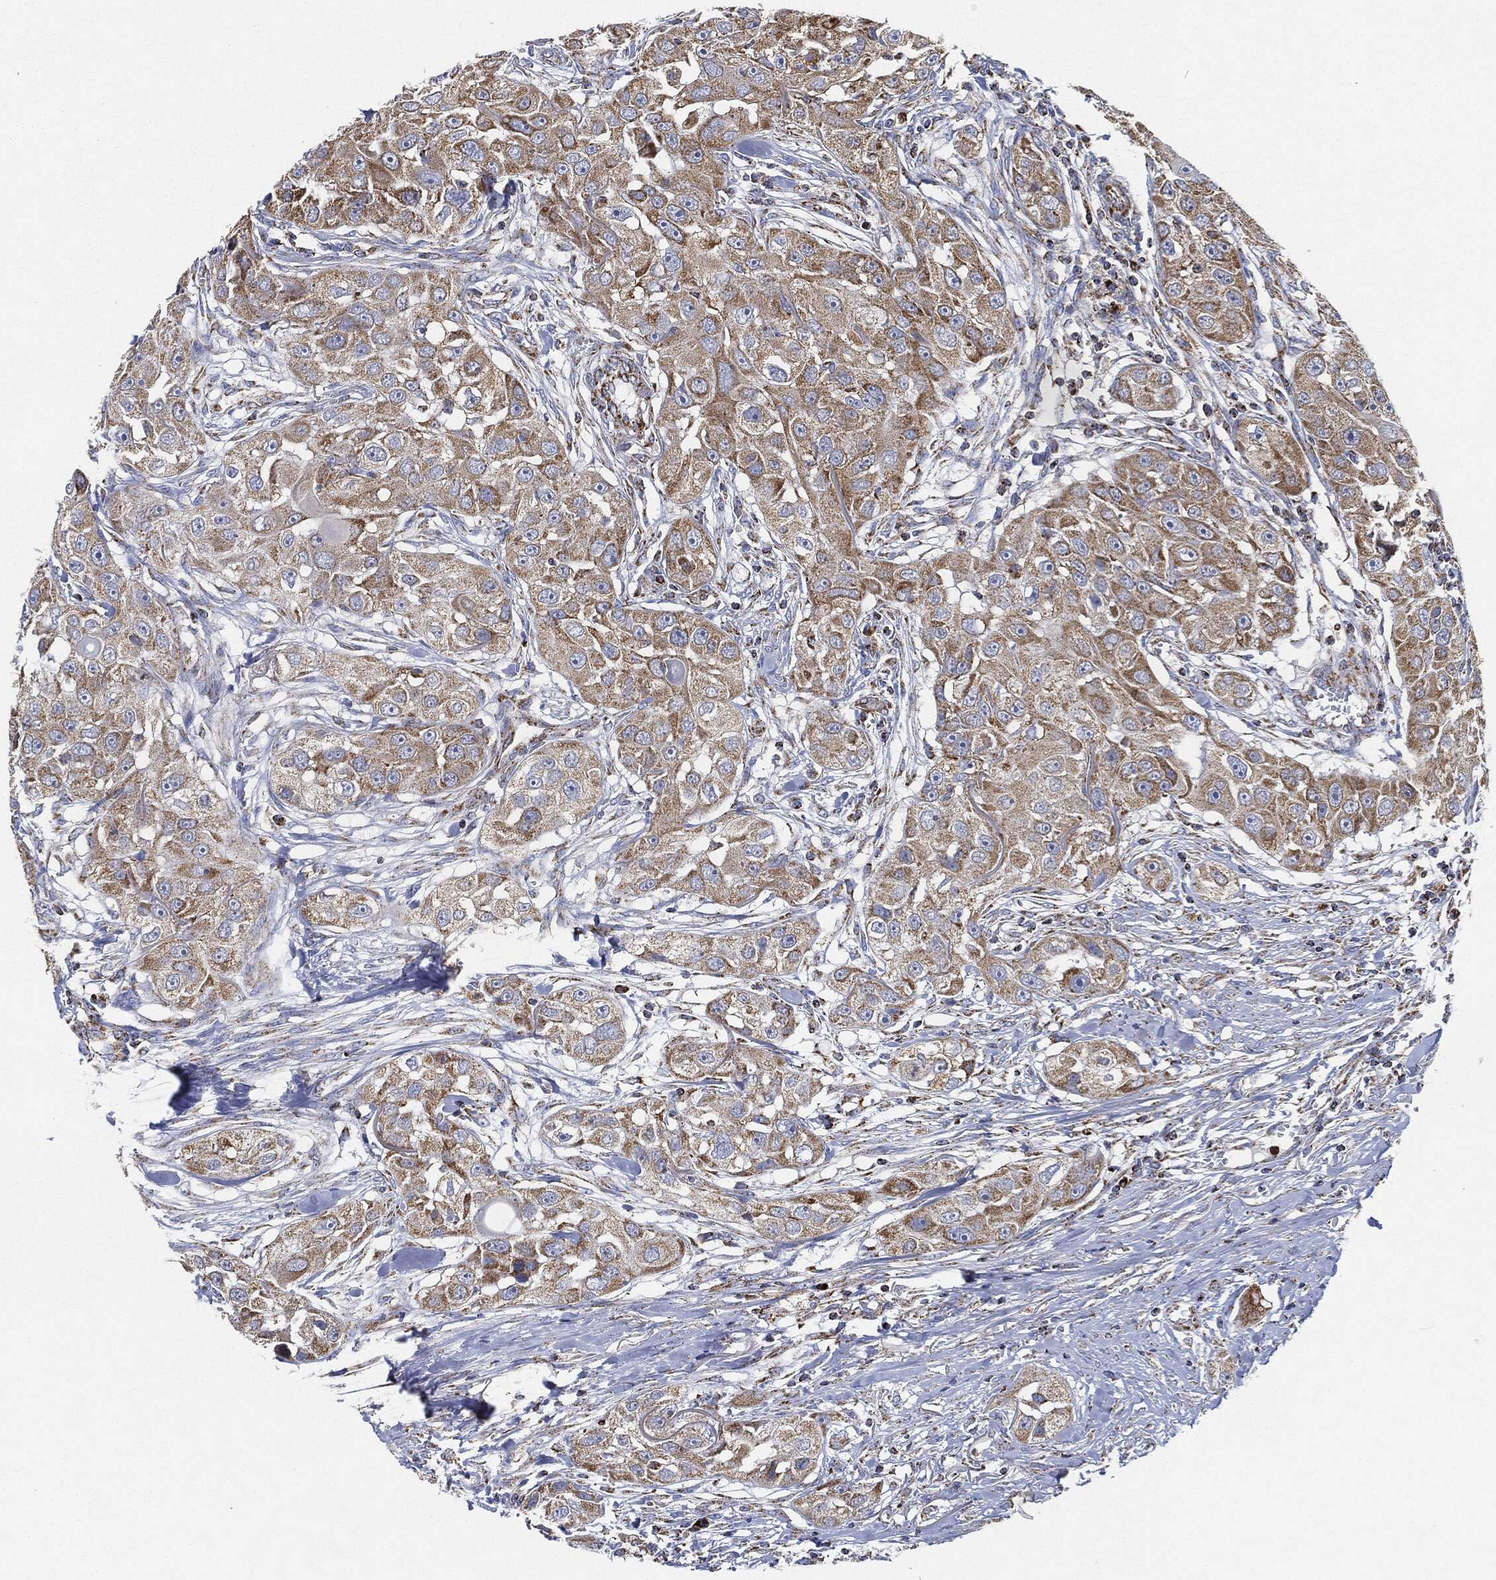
{"staining": {"intensity": "moderate", "quantity": ">75%", "location": "cytoplasmic/membranous"}, "tissue": "head and neck cancer", "cell_type": "Tumor cells", "image_type": "cancer", "snomed": [{"axis": "morphology", "description": "Squamous cell carcinoma, NOS"}, {"axis": "topography", "description": "Head-Neck"}], "caption": "A micrograph showing moderate cytoplasmic/membranous staining in about >75% of tumor cells in head and neck squamous cell carcinoma, as visualized by brown immunohistochemical staining.", "gene": "CAPN15", "patient": {"sex": "male", "age": 51}}